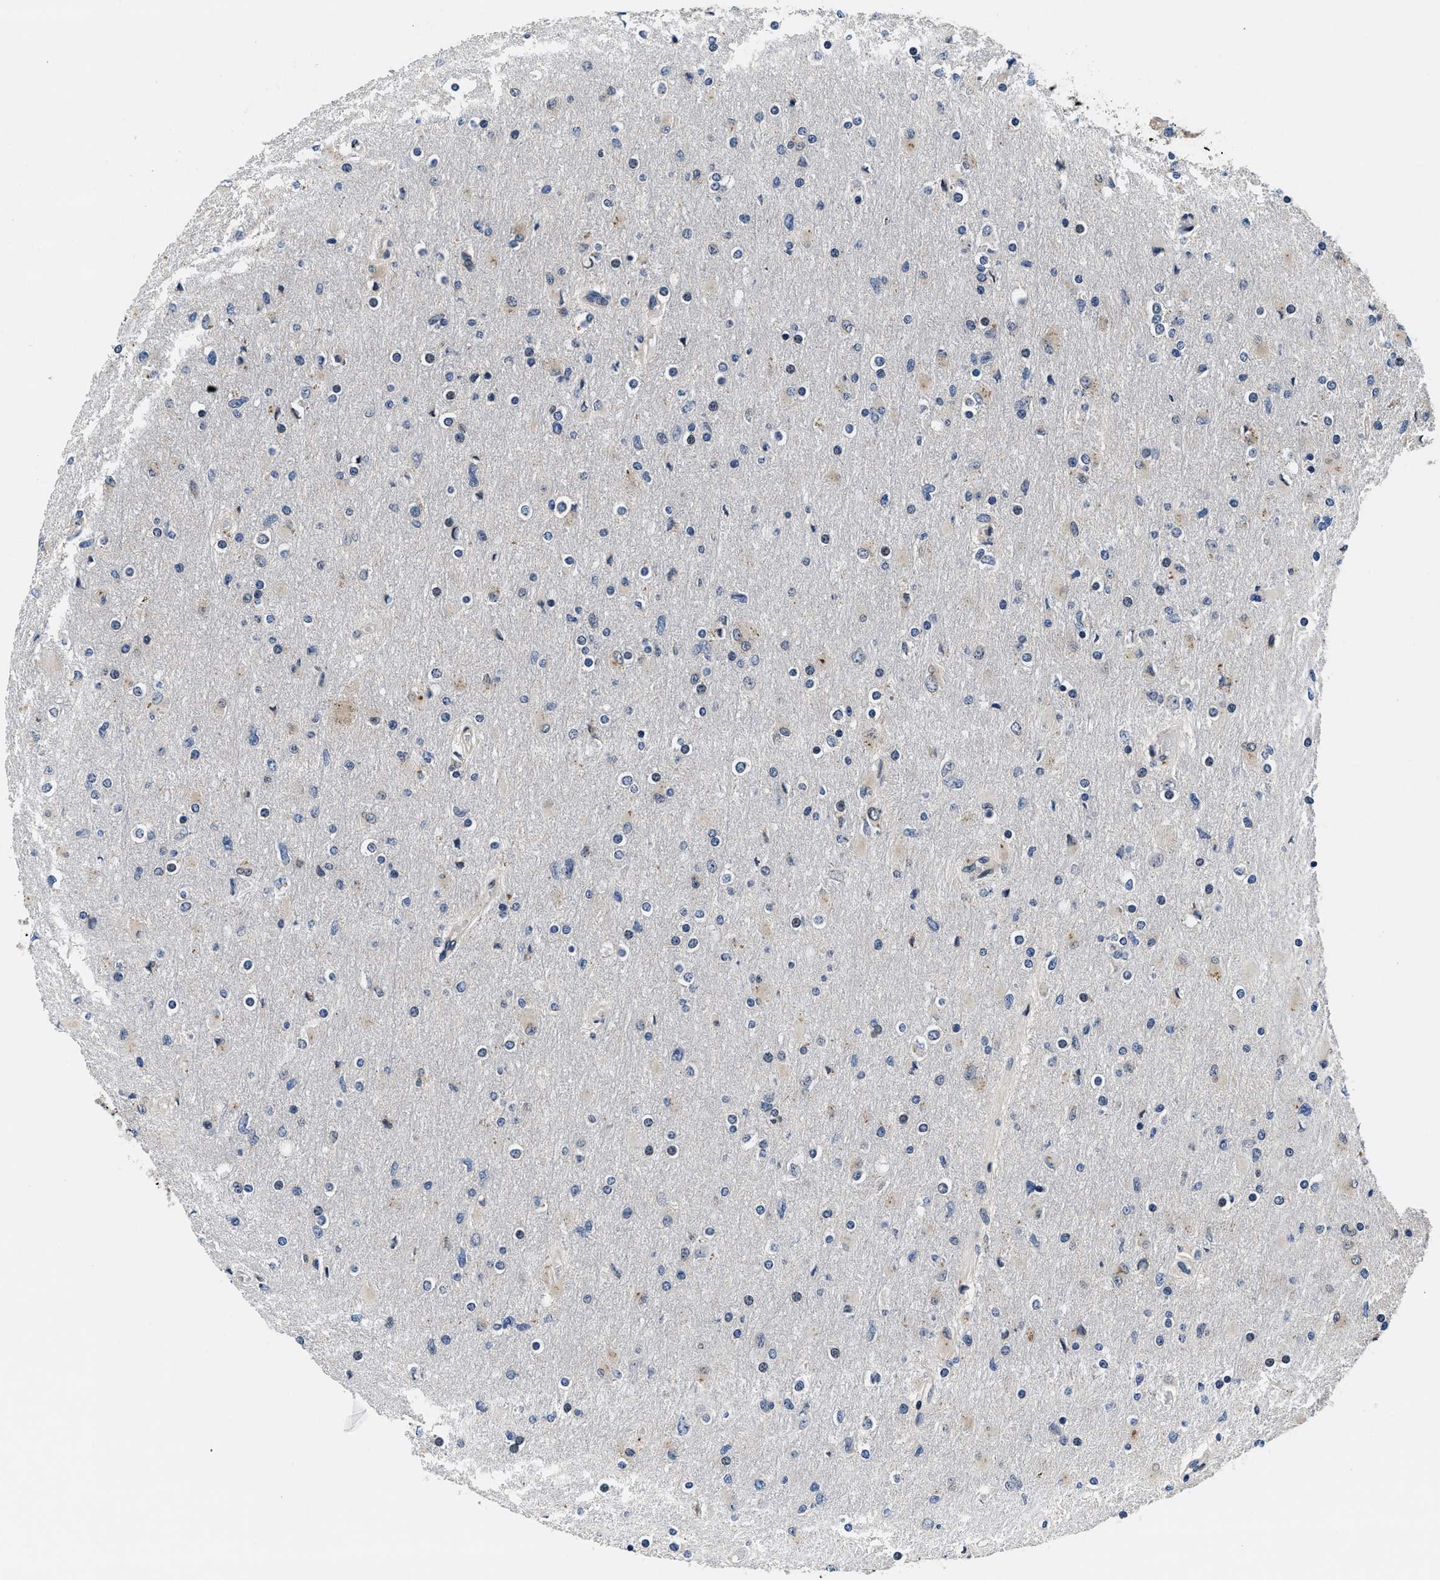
{"staining": {"intensity": "weak", "quantity": "<25%", "location": "nuclear"}, "tissue": "glioma", "cell_type": "Tumor cells", "image_type": "cancer", "snomed": [{"axis": "morphology", "description": "Glioma, malignant, High grade"}, {"axis": "topography", "description": "Cerebral cortex"}], "caption": "IHC micrograph of glioma stained for a protein (brown), which displays no staining in tumor cells.", "gene": "SNX10", "patient": {"sex": "female", "age": 36}}